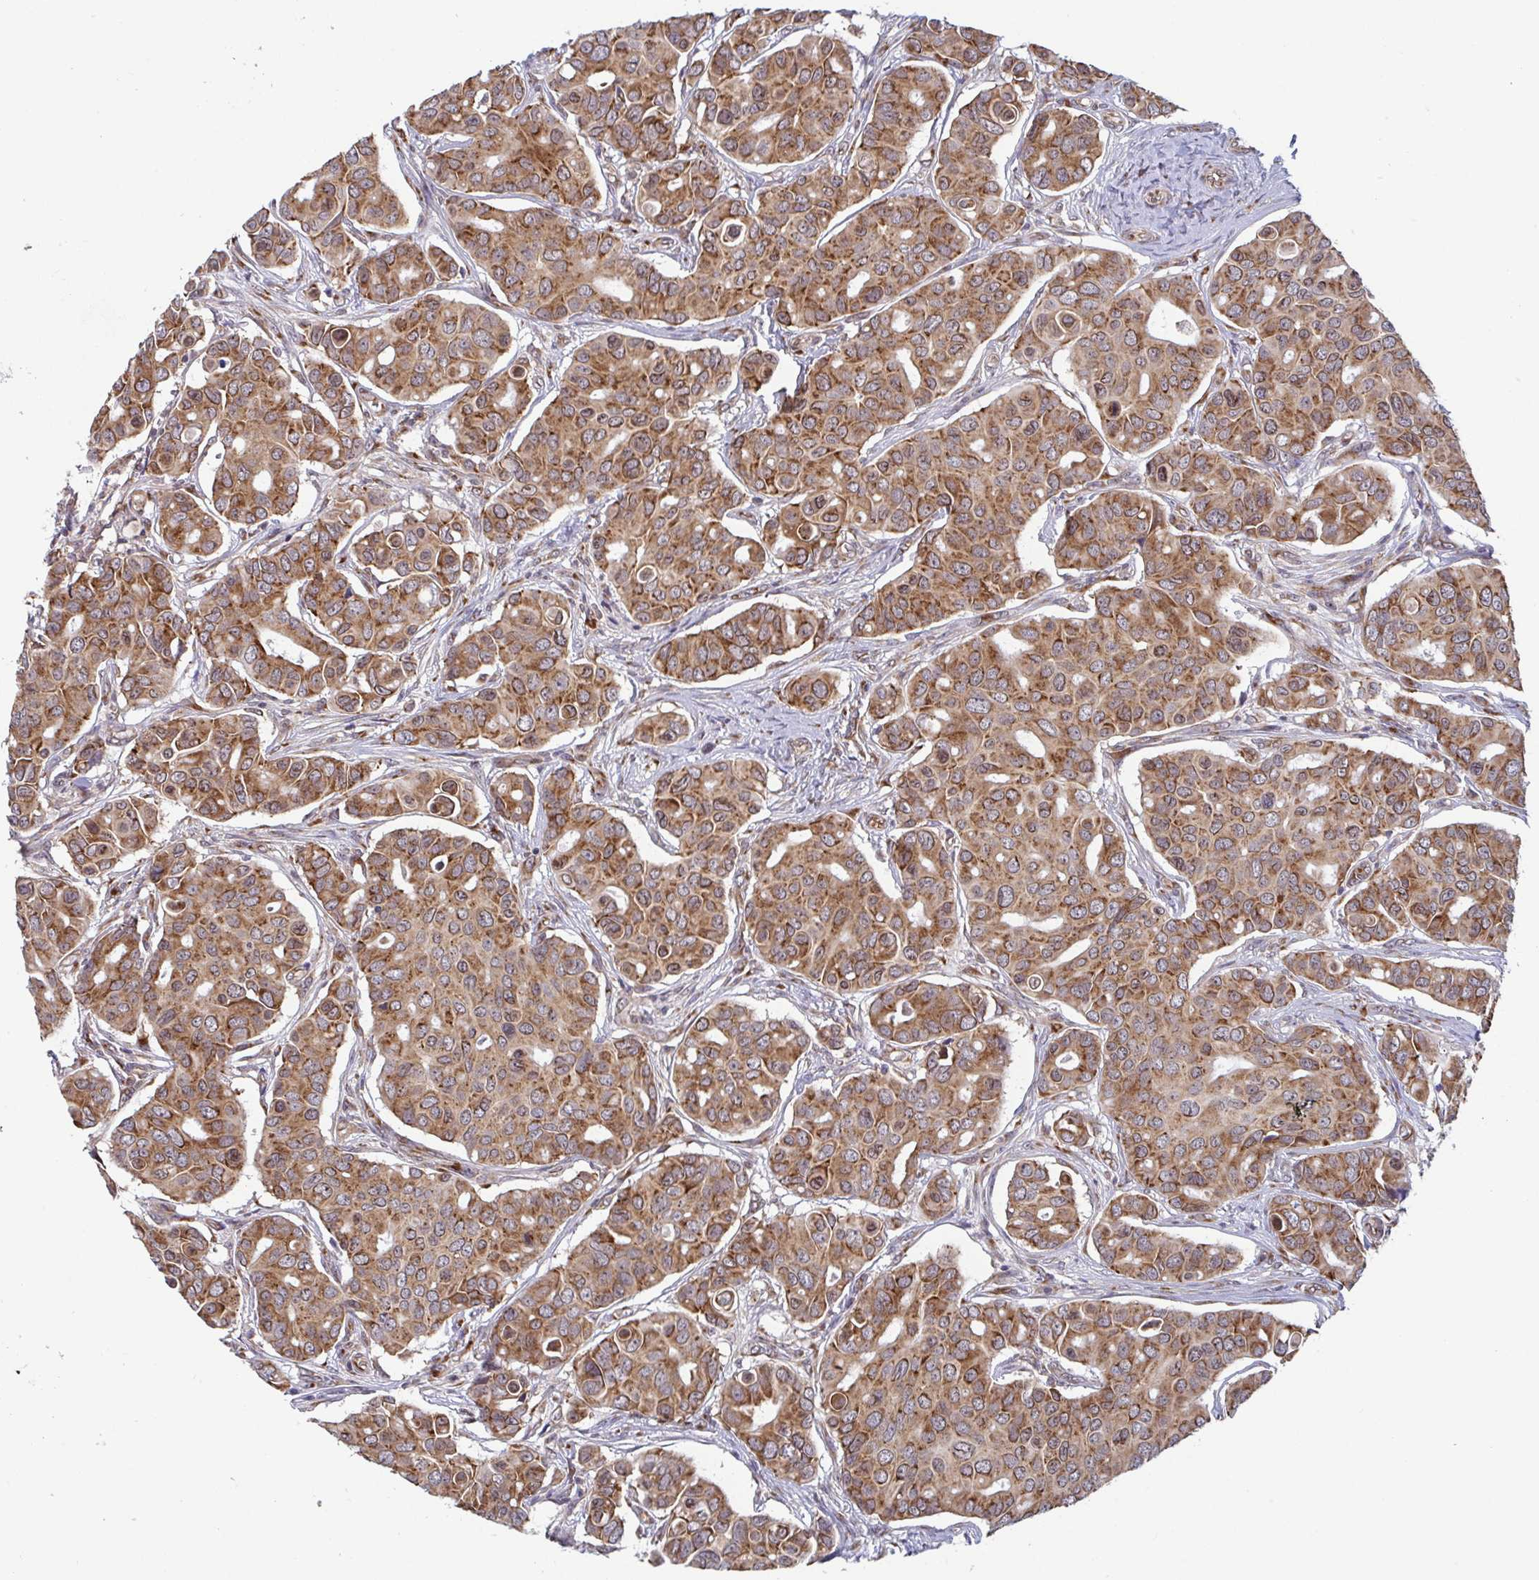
{"staining": {"intensity": "moderate", "quantity": ">75%", "location": "cytoplasmic/membranous"}, "tissue": "breast cancer", "cell_type": "Tumor cells", "image_type": "cancer", "snomed": [{"axis": "morphology", "description": "Normal tissue, NOS"}, {"axis": "morphology", "description": "Duct carcinoma"}, {"axis": "topography", "description": "Skin"}, {"axis": "topography", "description": "Breast"}], "caption": "High-power microscopy captured an immunohistochemistry (IHC) micrograph of breast invasive ductal carcinoma, revealing moderate cytoplasmic/membranous expression in about >75% of tumor cells. The protein is shown in brown color, while the nuclei are stained blue.", "gene": "ATP5MJ", "patient": {"sex": "female", "age": 54}}